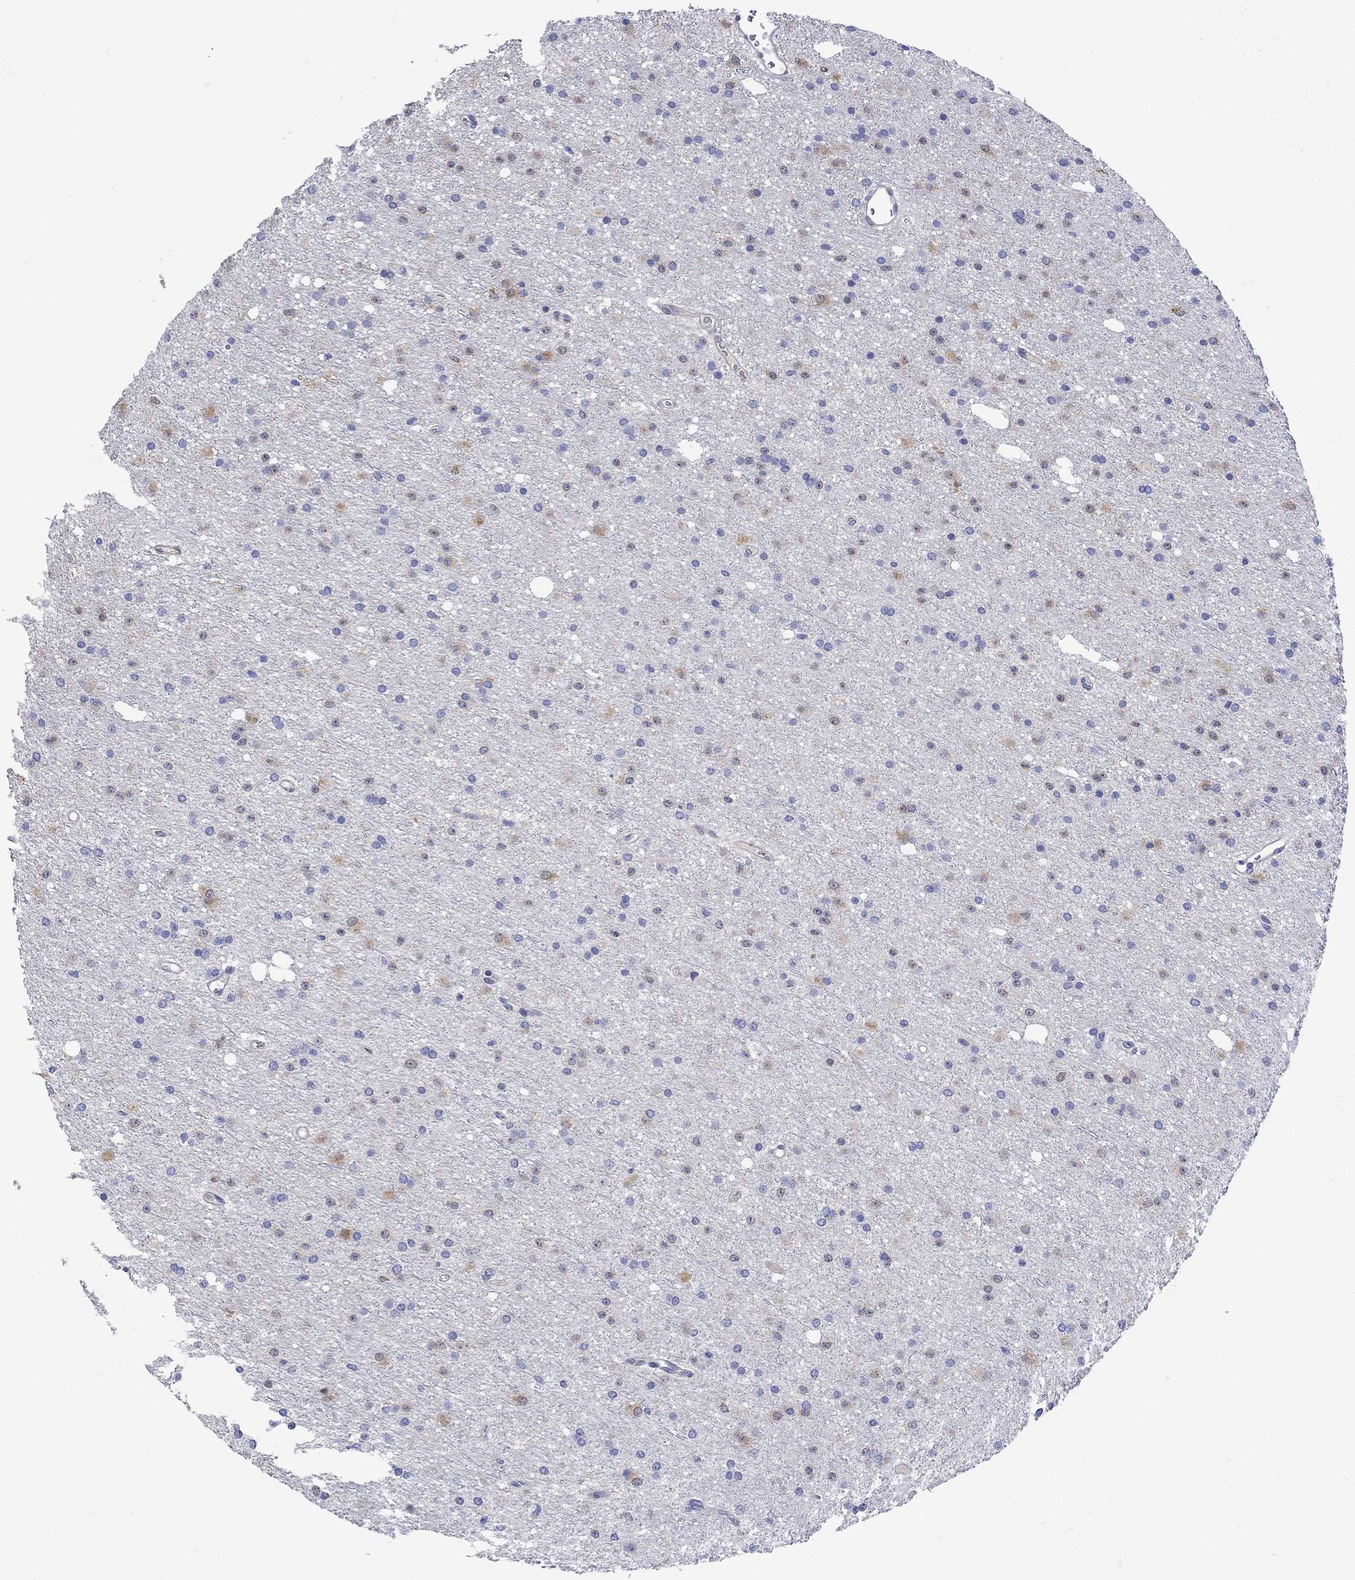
{"staining": {"intensity": "negative", "quantity": "none", "location": "none"}, "tissue": "glioma", "cell_type": "Tumor cells", "image_type": "cancer", "snomed": [{"axis": "morphology", "description": "Glioma, malignant, Low grade"}, {"axis": "topography", "description": "Brain"}], "caption": "Tumor cells are negative for brown protein staining in low-grade glioma (malignant). (DAB (3,3'-diaminobenzidine) immunohistochemistry (IHC), high magnification).", "gene": "MSI1", "patient": {"sex": "male", "age": 27}}